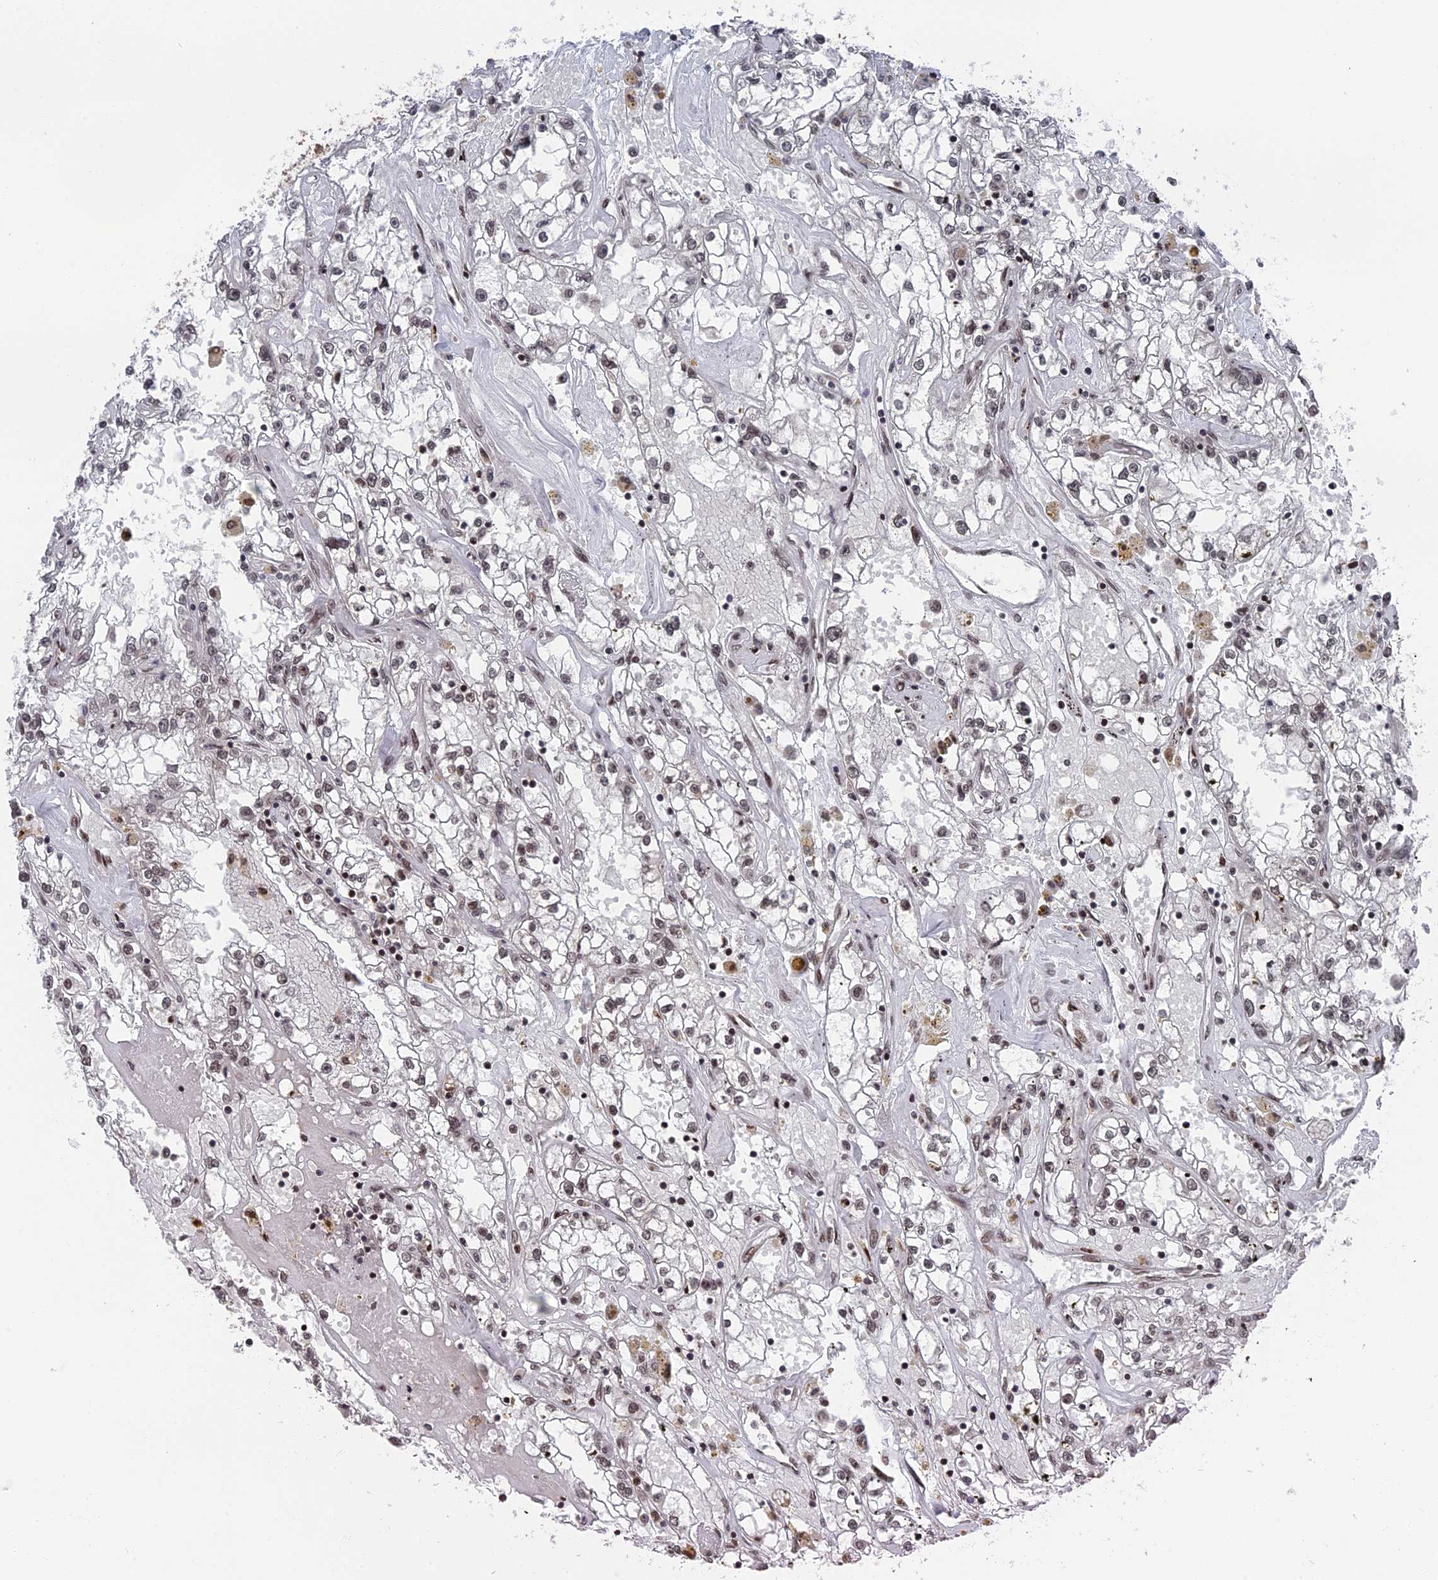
{"staining": {"intensity": "weak", "quantity": "25%-75%", "location": "nuclear"}, "tissue": "renal cancer", "cell_type": "Tumor cells", "image_type": "cancer", "snomed": [{"axis": "morphology", "description": "Adenocarcinoma, NOS"}, {"axis": "topography", "description": "Kidney"}], "caption": "Human adenocarcinoma (renal) stained with a protein marker shows weak staining in tumor cells.", "gene": "NR2C2AP", "patient": {"sex": "male", "age": 56}}